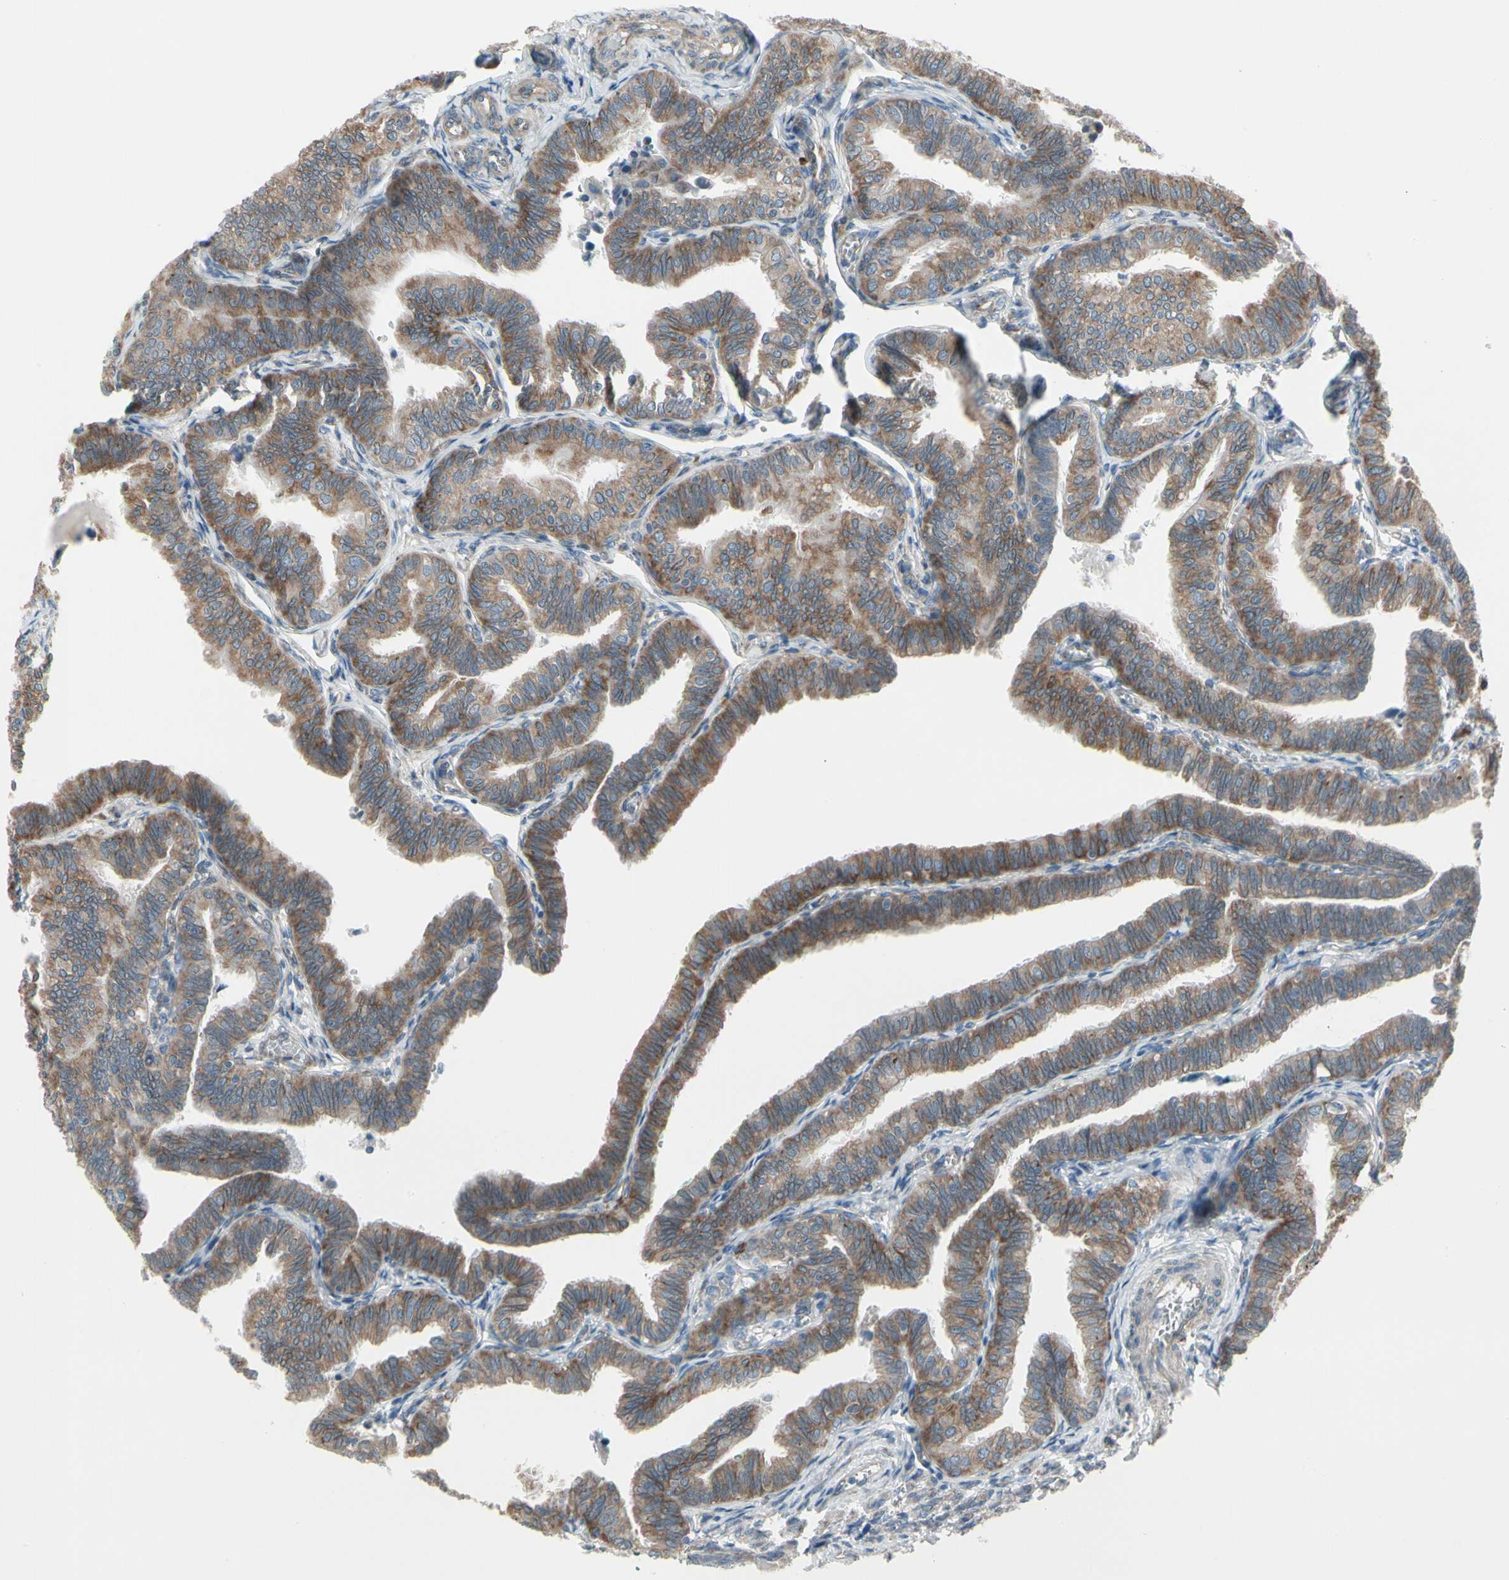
{"staining": {"intensity": "moderate", "quantity": ">75%", "location": "cytoplasmic/membranous"}, "tissue": "fallopian tube", "cell_type": "Glandular cells", "image_type": "normal", "snomed": [{"axis": "morphology", "description": "Normal tissue, NOS"}, {"axis": "topography", "description": "Fallopian tube"}], "caption": "Immunohistochemical staining of normal fallopian tube displays moderate cytoplasmic/membranous protein staining in about >75% of glandular cells. (DAB IHC with brightfield microscopy, high magnification).", "gene": "FNDC3A", "patient": {"sex": "female", "age": 46}}